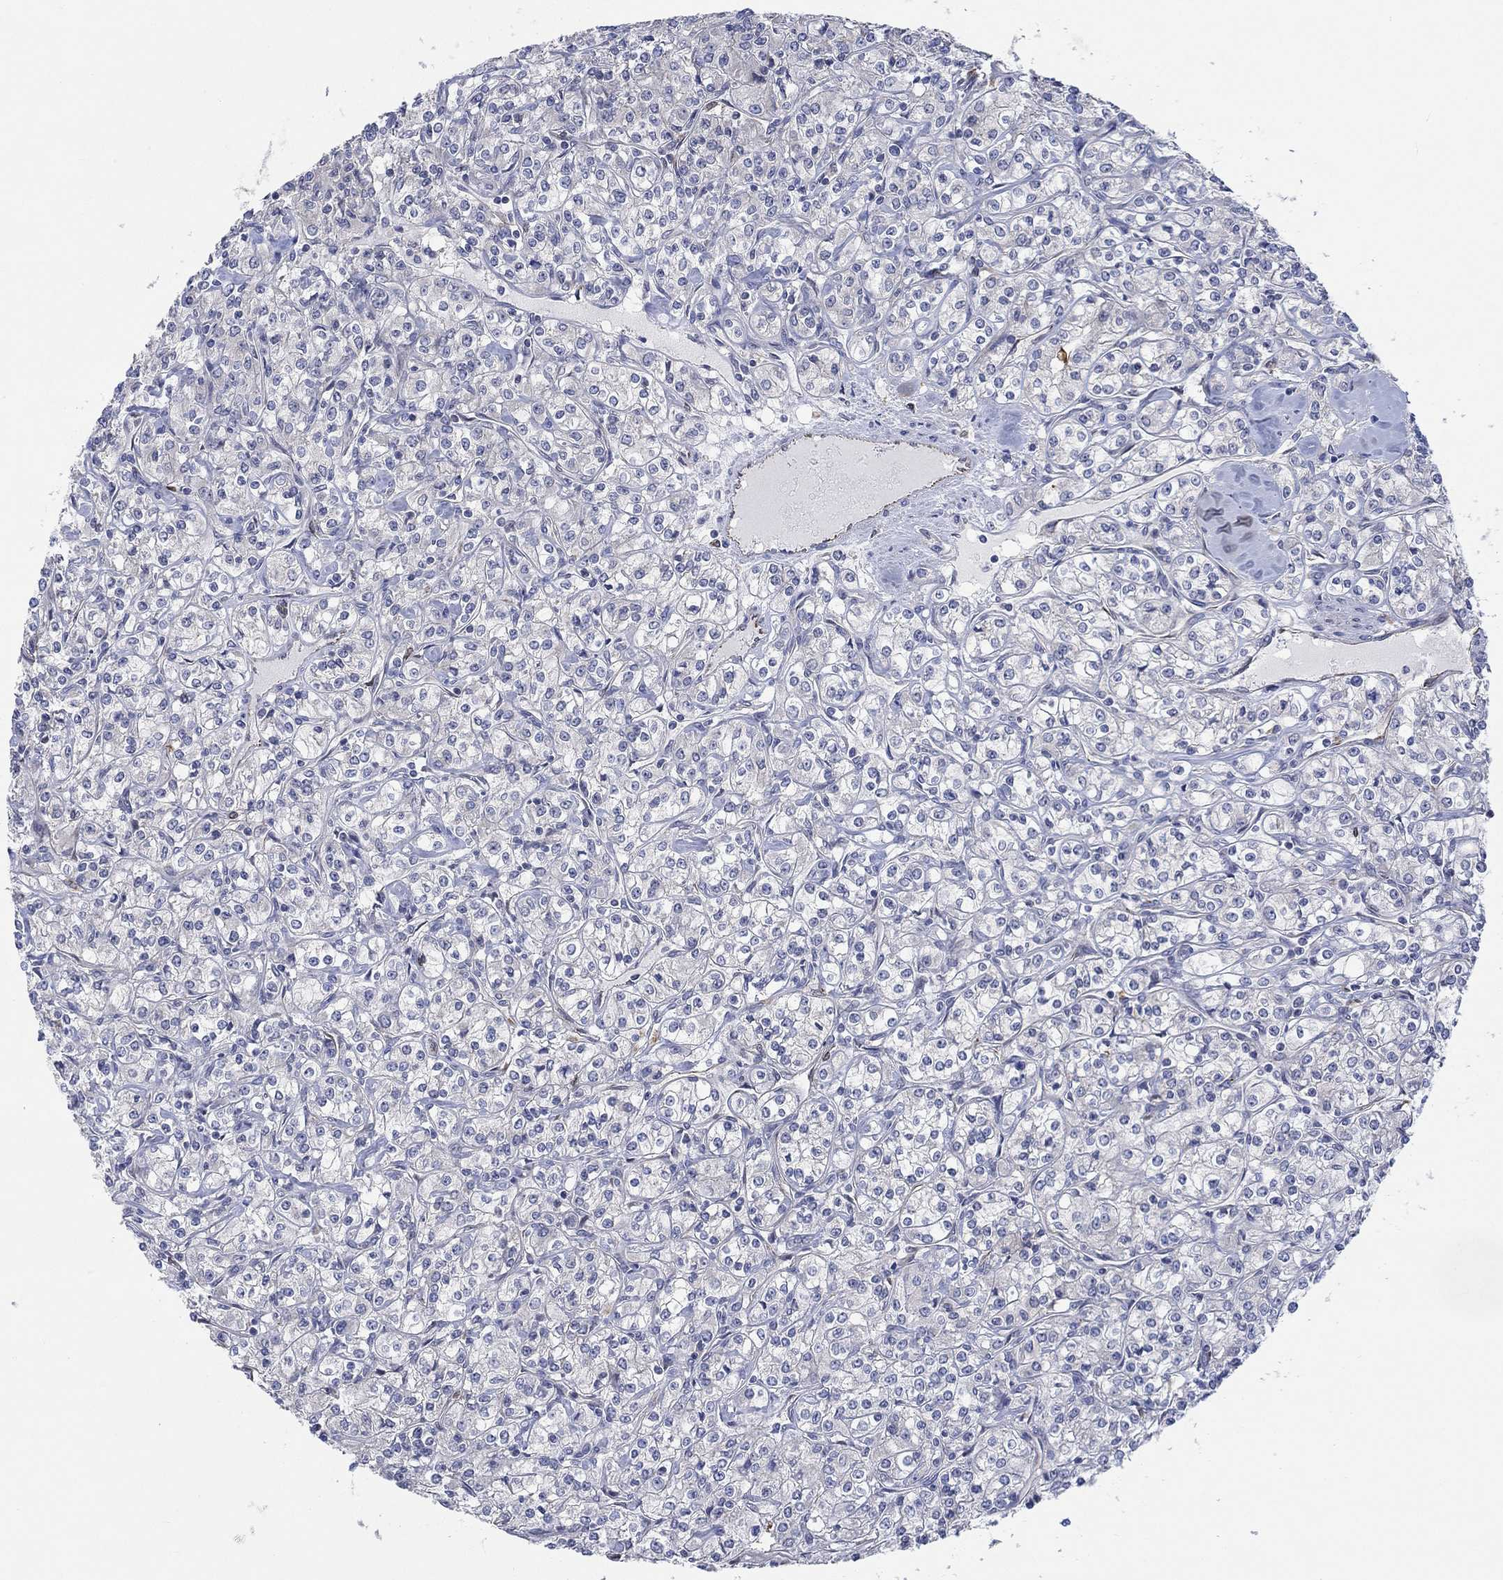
{"staining": {"intensity": "negative", "quantity": "none", "location": "none"}, "tissue": "renal cancer", "cell_type": "Tumor cells", "image_type": "cancer", "snomed": [{"axis": "morphology", "description": "Adenocarcinoma, NOS"}, {"axis": "topography", "description": "Kidney"}], "caption": "High power microscopy photomicrograph of an immunohistochemistry (IHC) histopathology image of renal cancer, revealing no significant positivity in tumor cells.", "gene": "CAMK1D", "patient": {"sex": "male", "age": 77}}